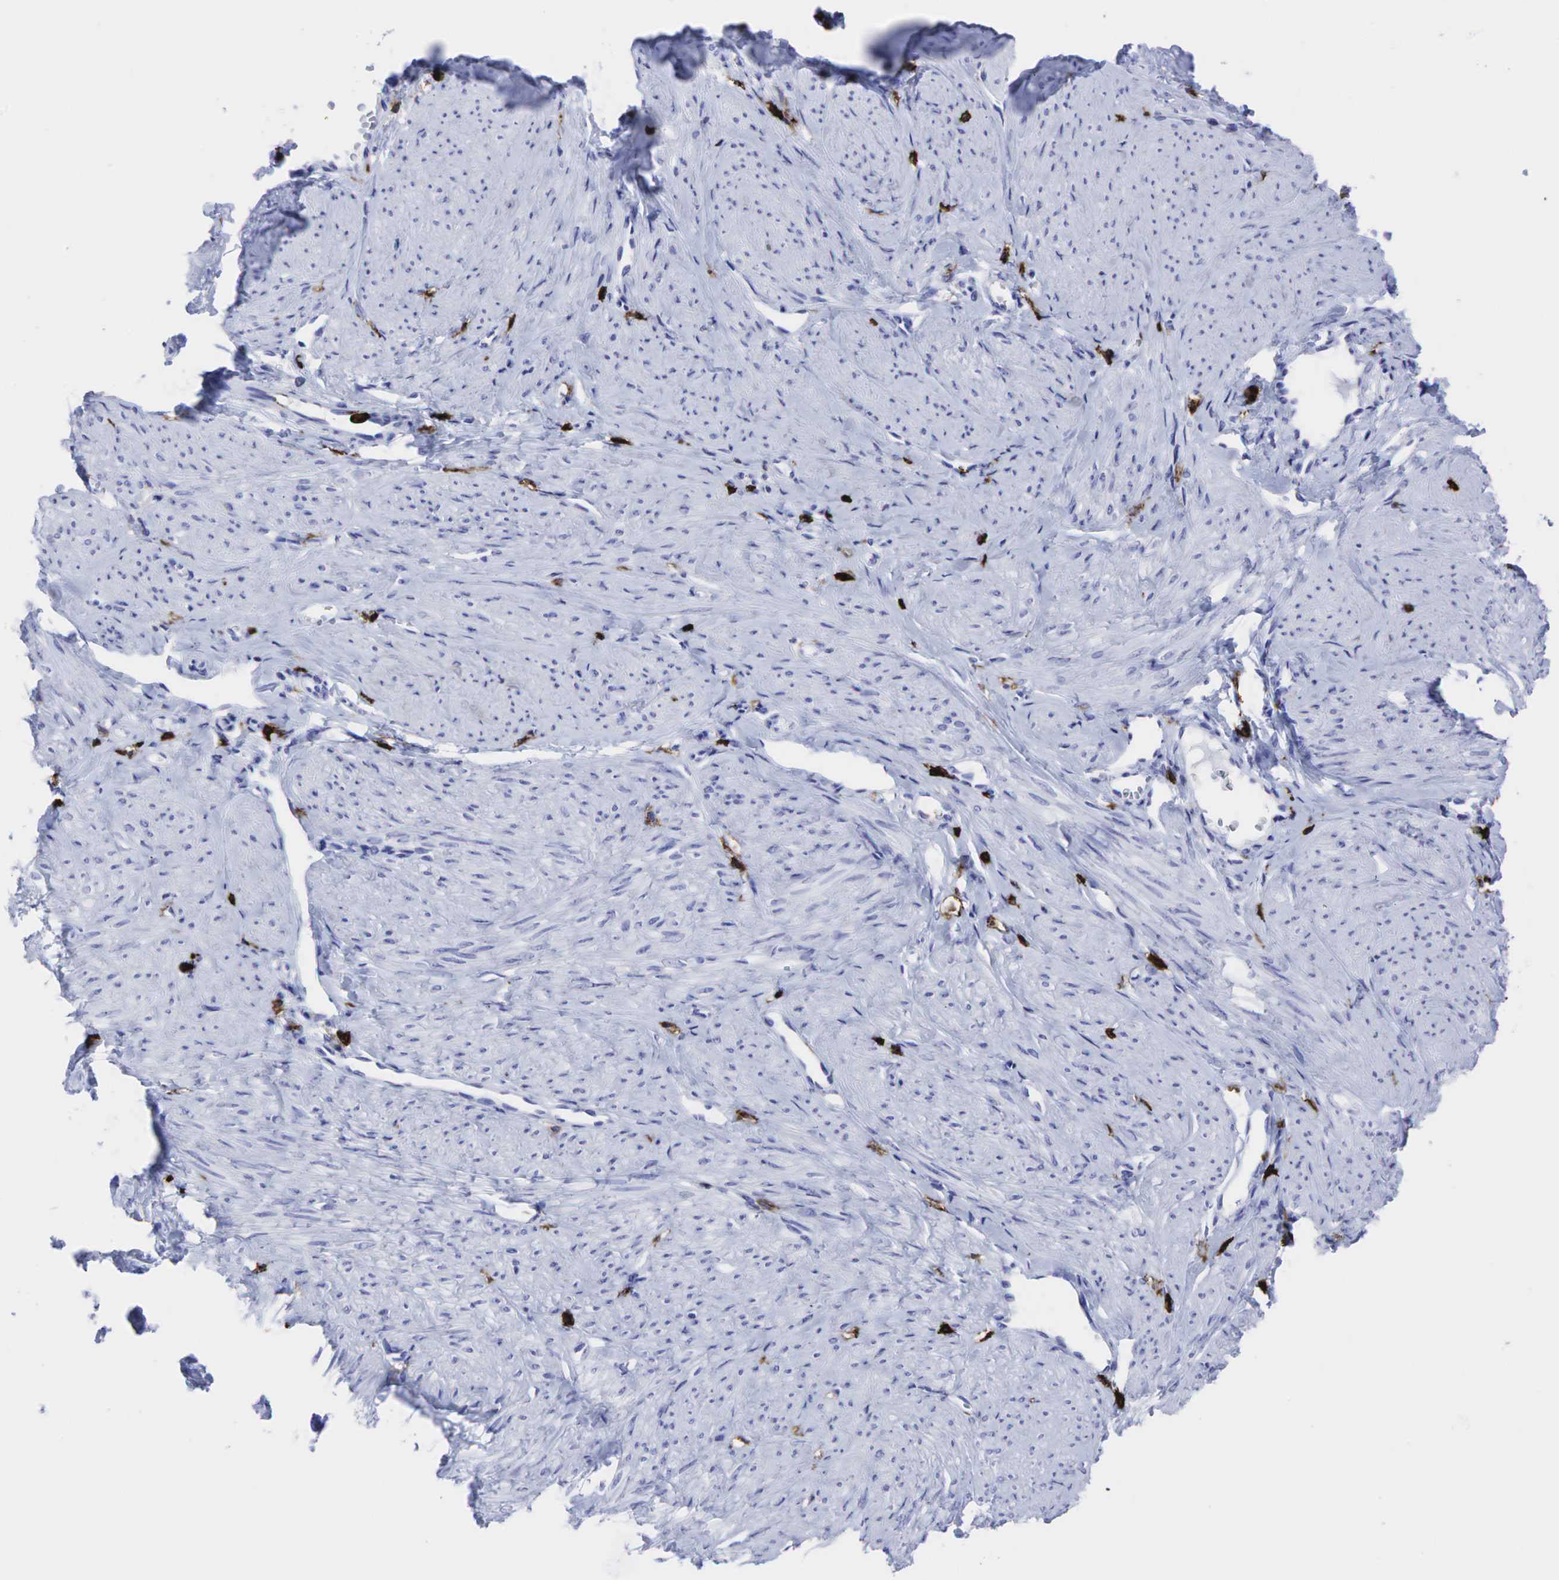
{"staining": {"intensity": "negative", "quantity": "none", "location": "none"}, "tissue": "smooth muscle", "cell_type": "Smooth muscle cells", "image_type": "normal", "snomed": [{"axis": "morphology", "description": "Normal tissue, NOS"}, {"axis": "topography", "description": "Uterus"}], "caption": "IHC of normal smooth muscle exhibits no positivity in smooth muscle cells.", "gene": "PTPRC", "patient": {"sex": "female", "age": 45}}